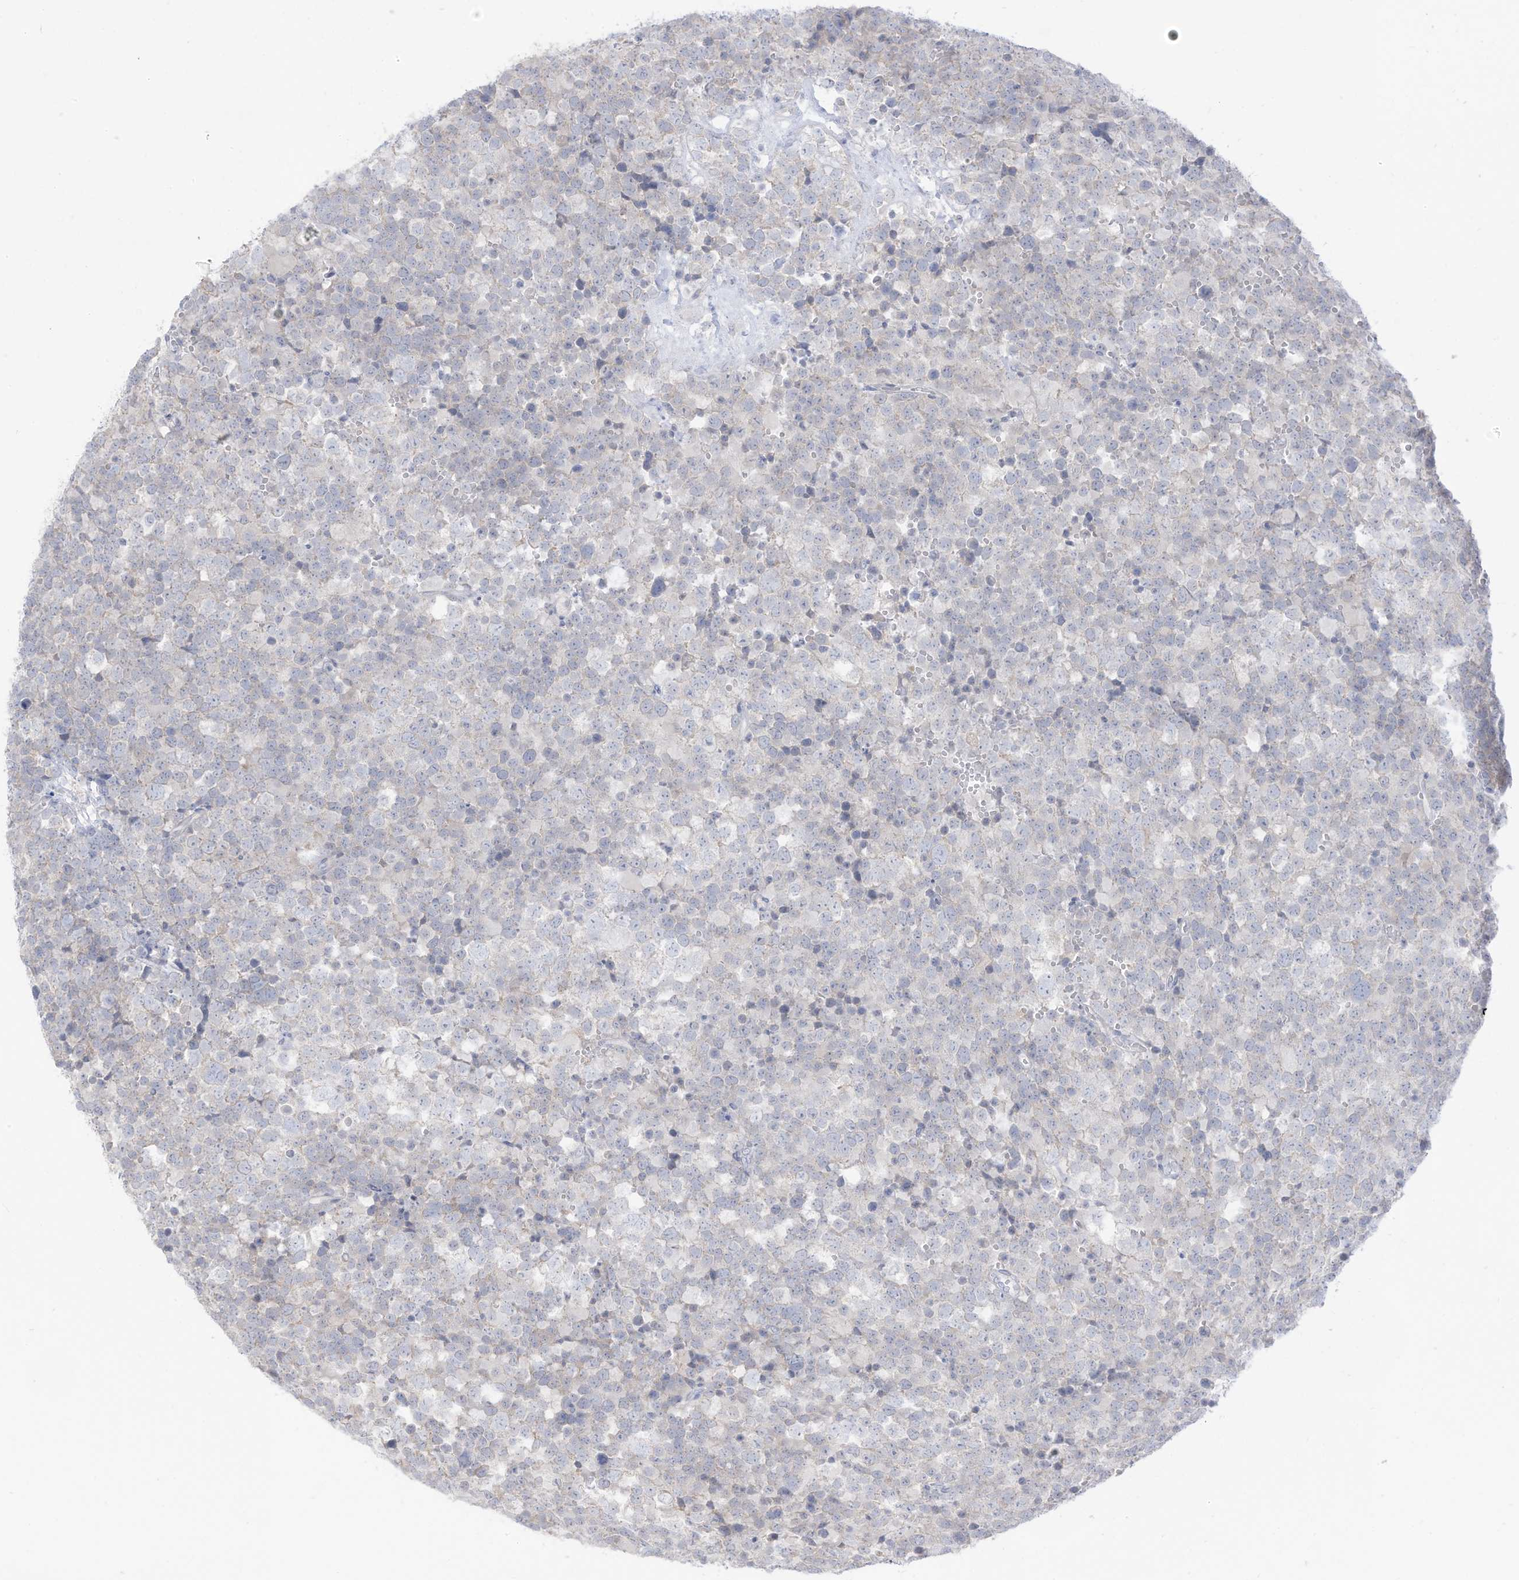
{"staining": {"intensity": "negative", "quantity": "none", "location": "none"}, "tissue": "testis cancer", "cell_type": "Tumor cells", "image_type": "cancer", "snomed": [{"axis": "morphology", "description": "Seminoma, NOS"}, {"axis": "topography", "description": "Testis"}], "caption": "An IHC photomicrograph of testis cancer is shown. There is no staining in tumor cells of testis cancer.", "gene": "OGT", "patient": {"sex": "male", "age": 71}}